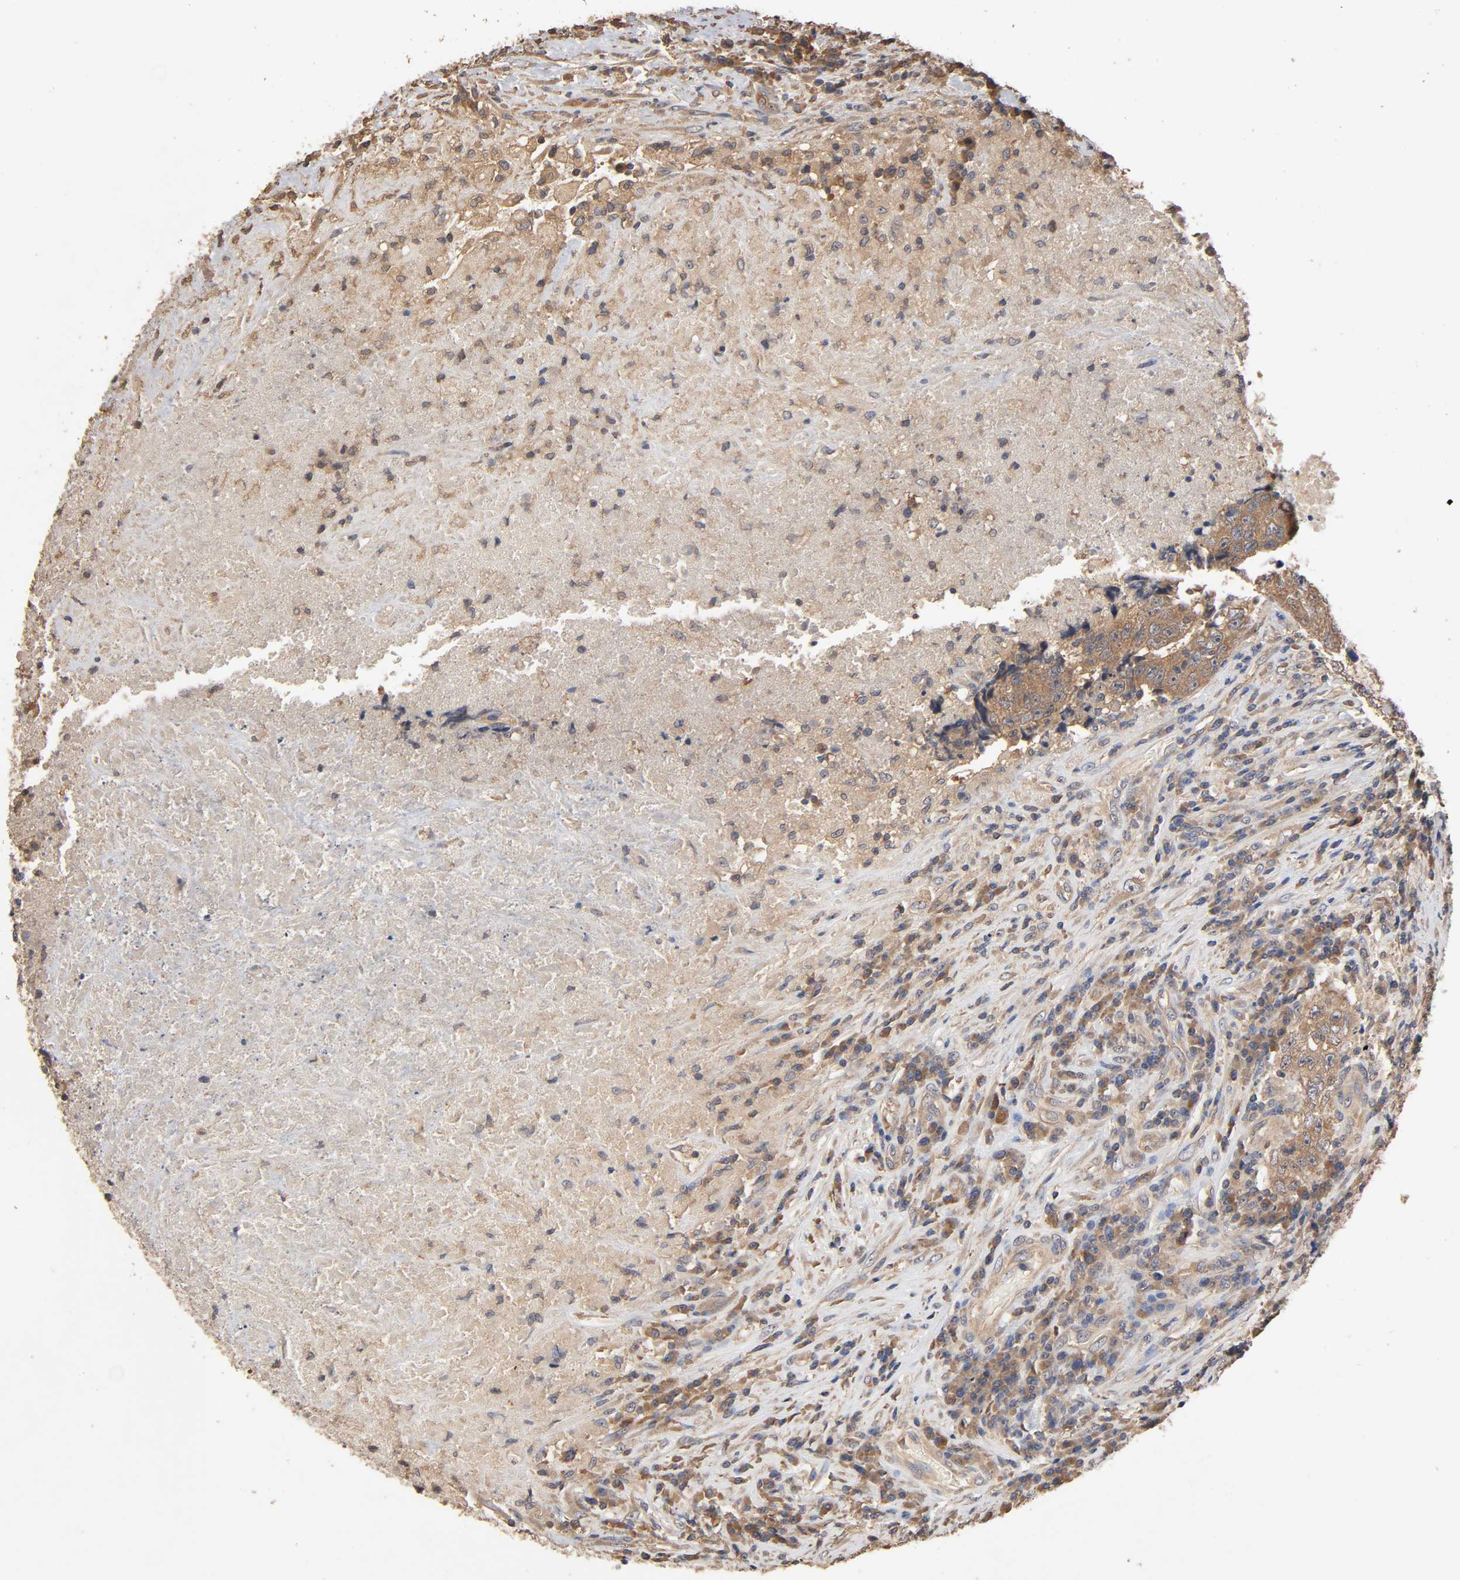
{"staining": {"intensity": "moderate", "quantity": ">75%", "location": "cytoplasmic/membranous"}, "tissue": "testis cancer", "cell_type": "Tumor cells", "image_type": "cancer", "snomed": [{"axis": "morphology", "description": "Necrosis, NOS"}, {"axis": "morphology", "description": "Carcinoma, Embryonal, NOS"}, {"axis": "topography", "description": "Testis"}], "caption": "This histopathology image exhibits testis embryonal carcinoma stained with immunohistochemistry (IHC) to label a protein in brown. The cytoplasmic/membranous of tumor cells show moderate positivity for the protein. Nuclei are counter-stained blue.", "gene": "ARHGEF7", "patient": {"sex": "male", "age": 19}}